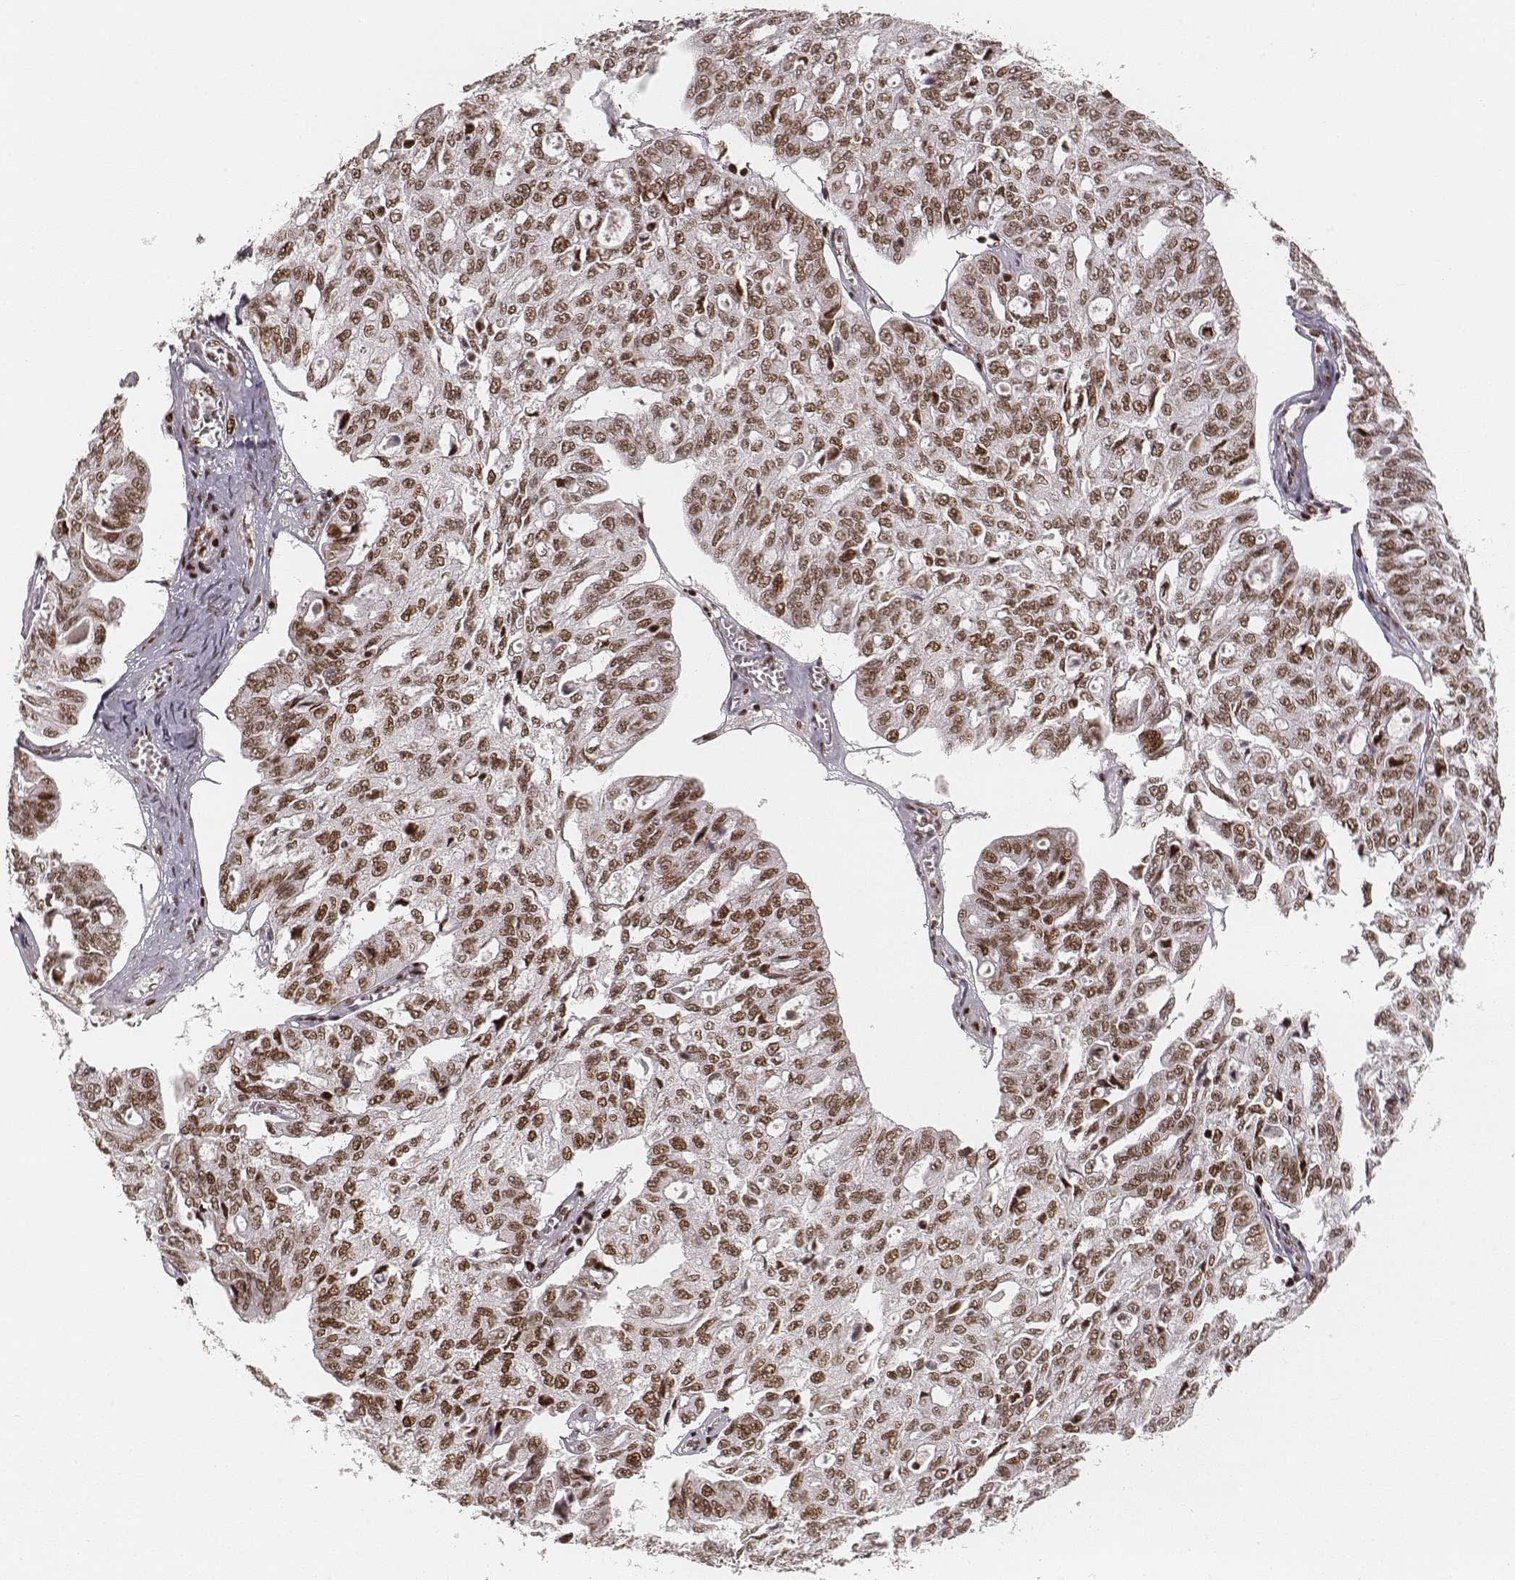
{"staining": {"intensity": "moderate", "quantity": ">75%", "location": "nuclear"}, "tissue": "ovarian cancer", "cell_type": "Tumor cells", "image_type": "cancer", "snomed": [{"axis": "morphology", "description": "Carcinoma, endometroid"}, {"axis": "topography", "description": "Ovary"}], "caption": "Brown immunohistochemical staining in human endometroid carcinoma (ovarian) shows moderate nuclear staining in about >75% of tumor cells.", "gene": "HNRNPC", "patient": {"sex": "female", "age": 65}}